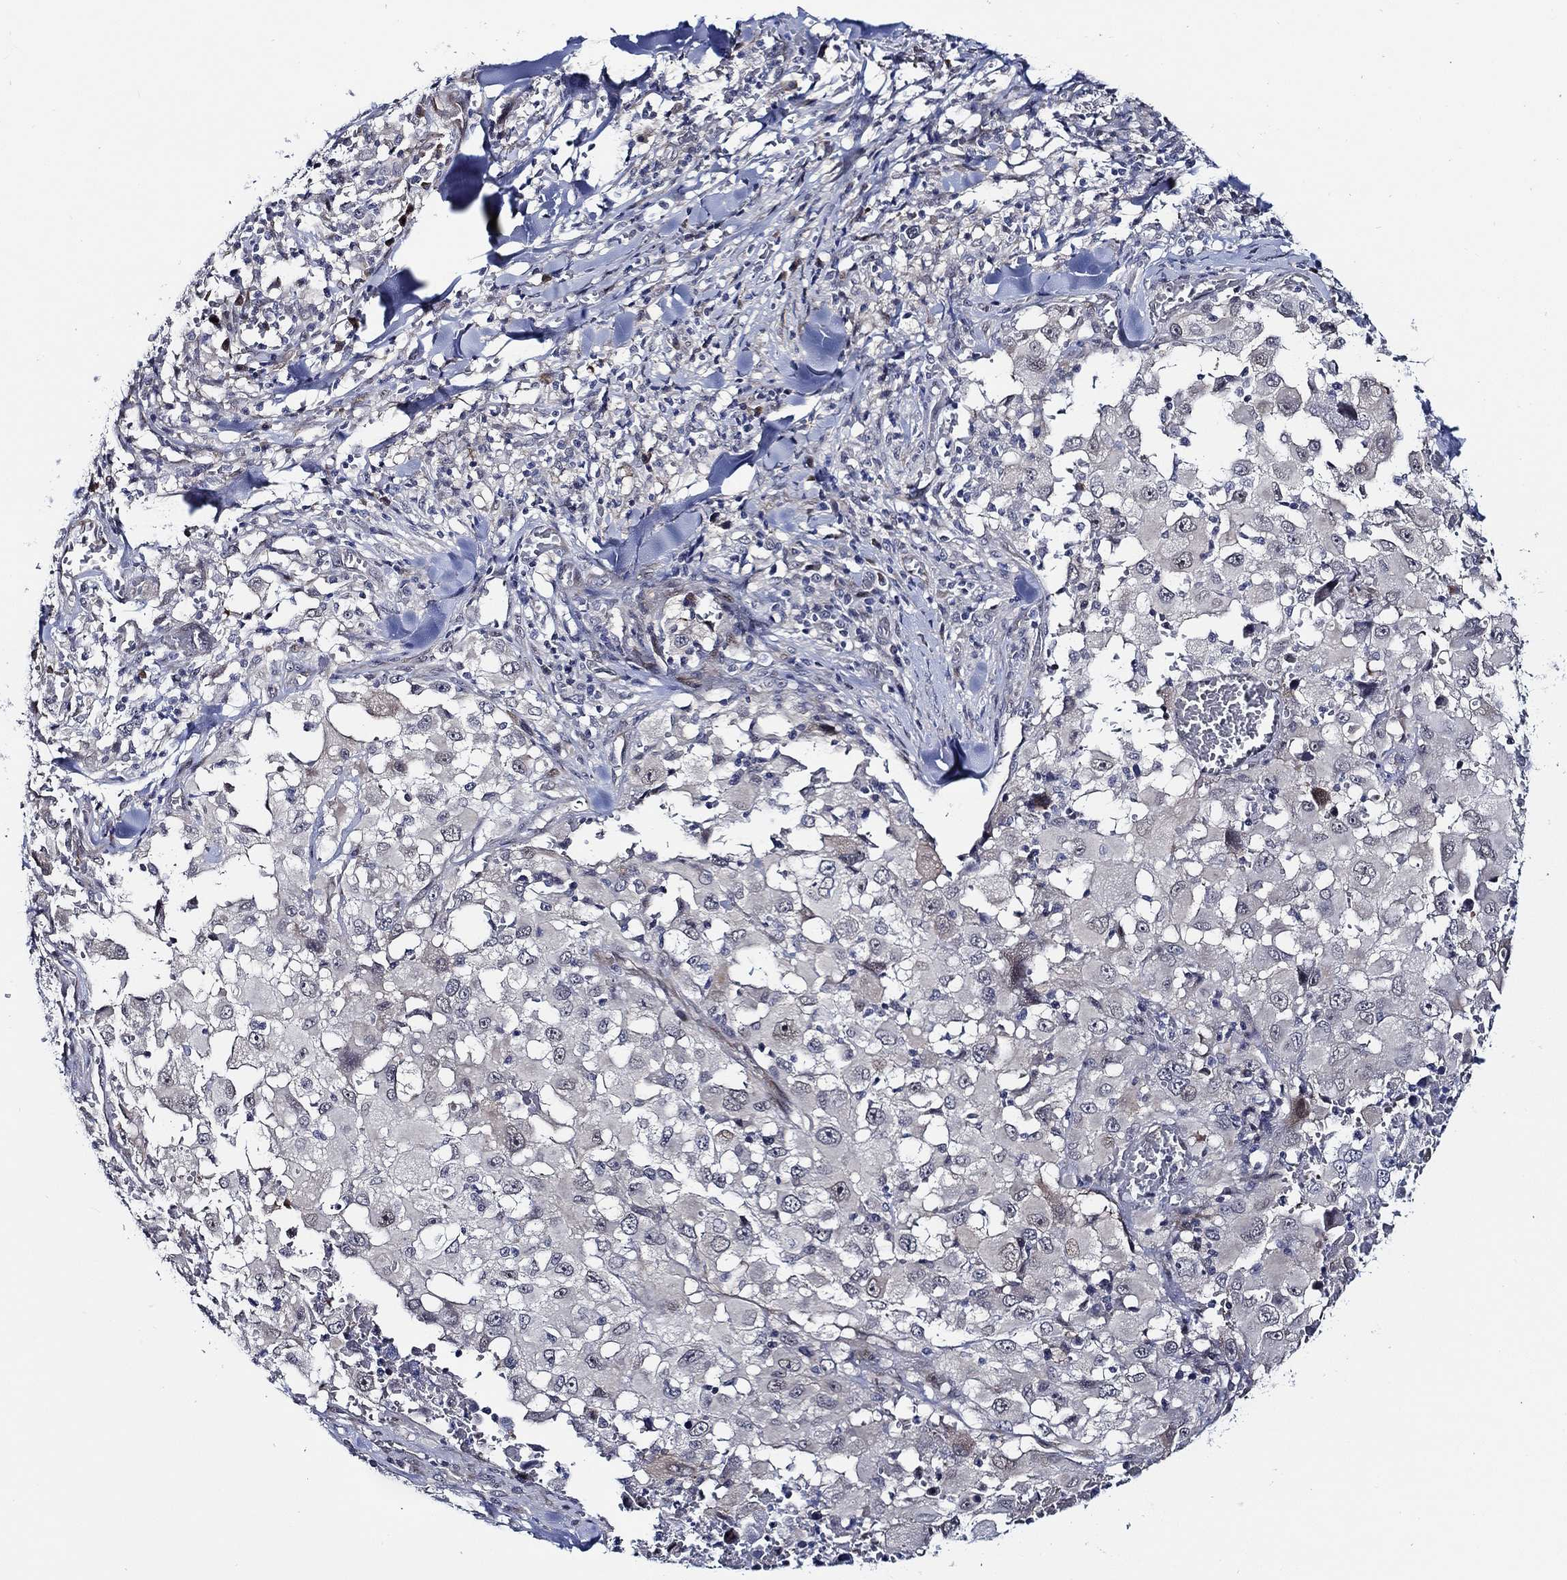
{"staining": {"intensity": "negative", "quantity": "none", "location": "none"}, "tissue": "melanoma", "cell_type": "Tumor cells", "image_type": "cancer", "snomed": [{"axis": "morphology", "description": "Malignant melanoma, Metastatic site"}, {"axis": "topography", "description": "Lymph node"}], "caption": "Tumor cells show no significant positivity in melanoma.", "gene": "C8orf48", "patient": {"sex": "male", "age": 50}}